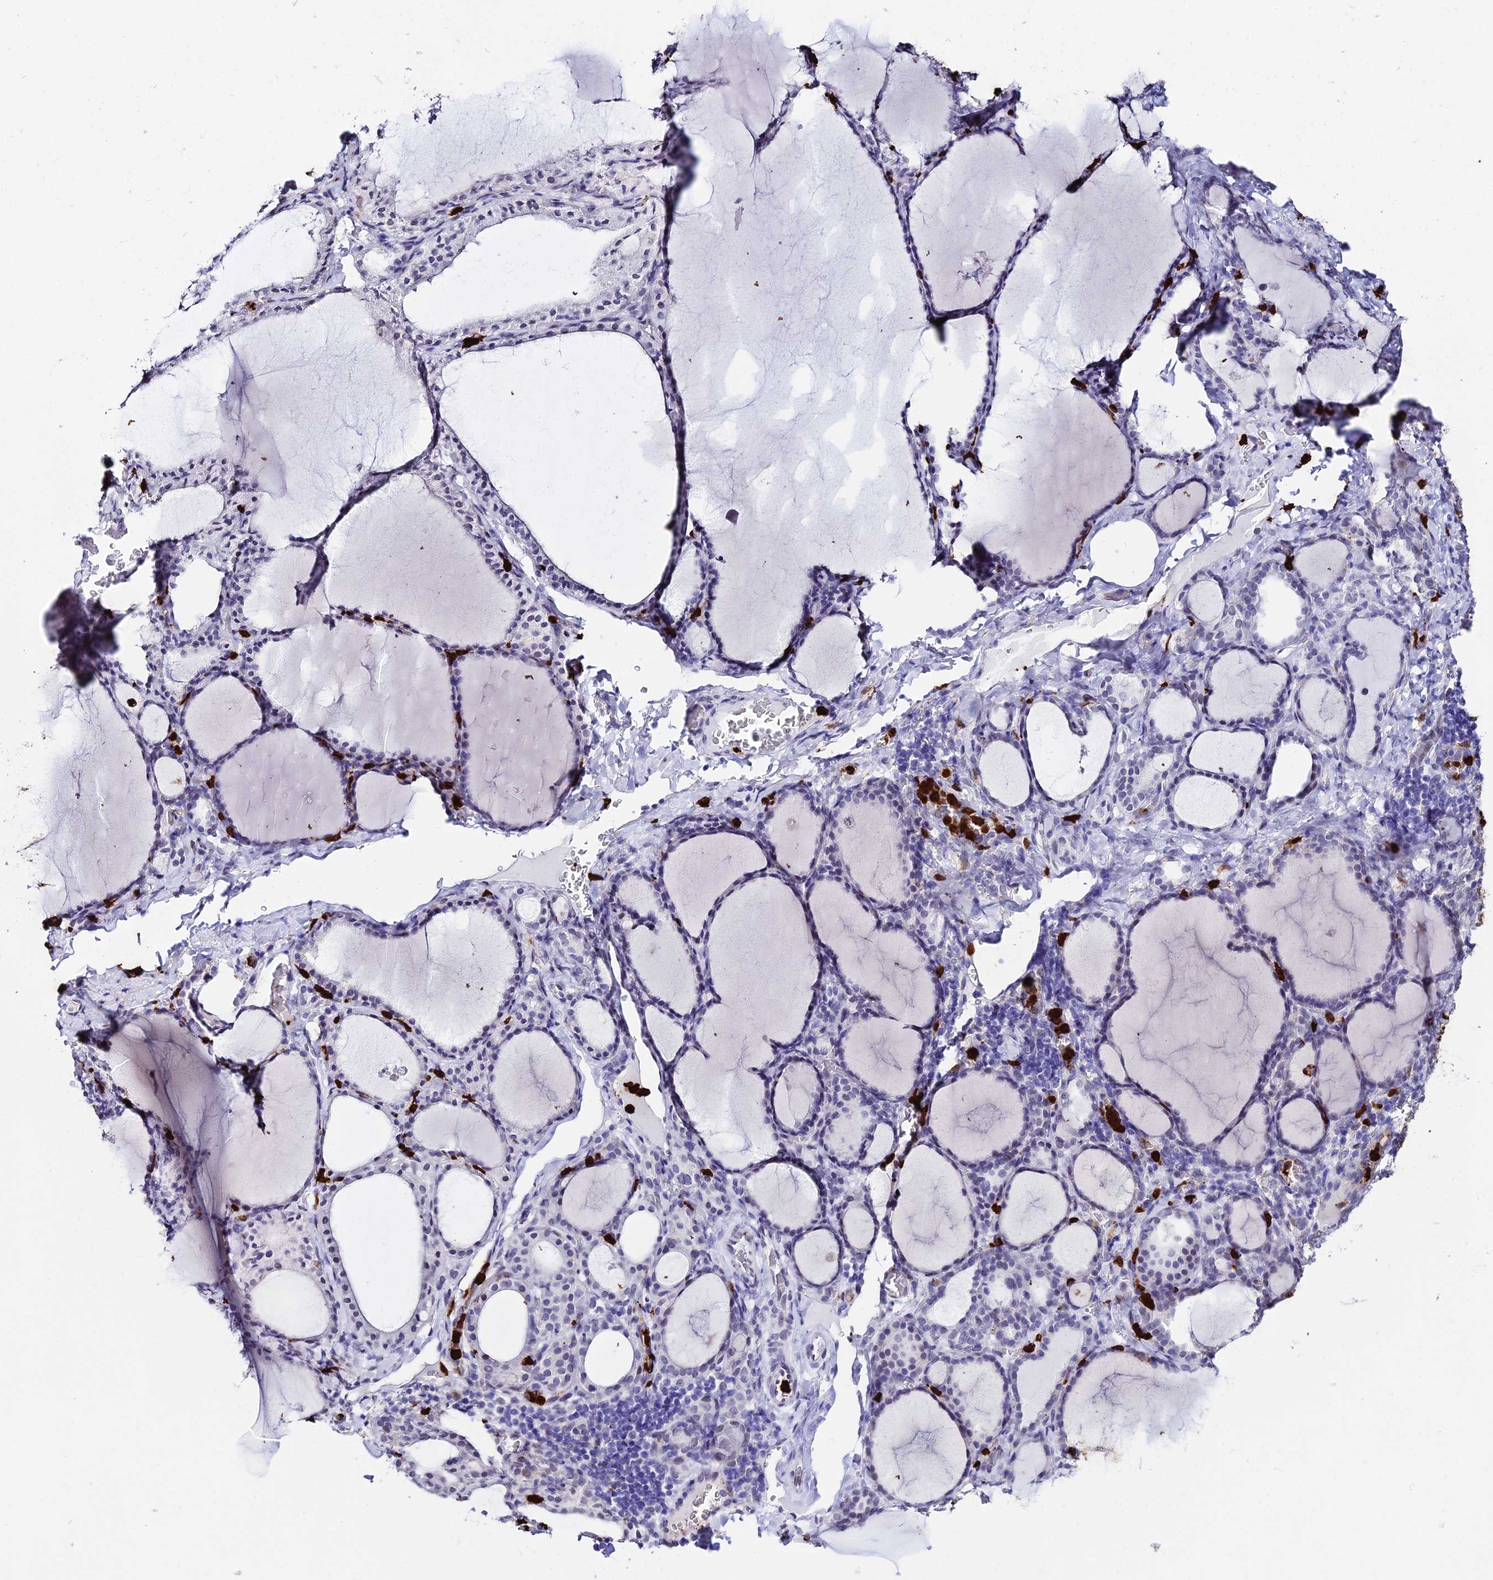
{"staining": {"intensity": "negative", "quantity": "none", "location": "none"}, "tissue": "thyroid gland", "cell_type": "Glandular cells", "image_type": "normal", "snomed": [{"axis": "morphology", "description": "Normal tissue, NOS"}, {"axis": "topography", "description": "Thyroid gland"}], "caption": "IHC of normal human thyroid gland exhibits no expression in glandular cells. (Stains: DAB immunohistochemistry with hematoxylin counter stain, Microscopy: brightfield microscopy at high magnification).", "gene": "MCM10", "patient": {"sex": "female", "age": 39}}